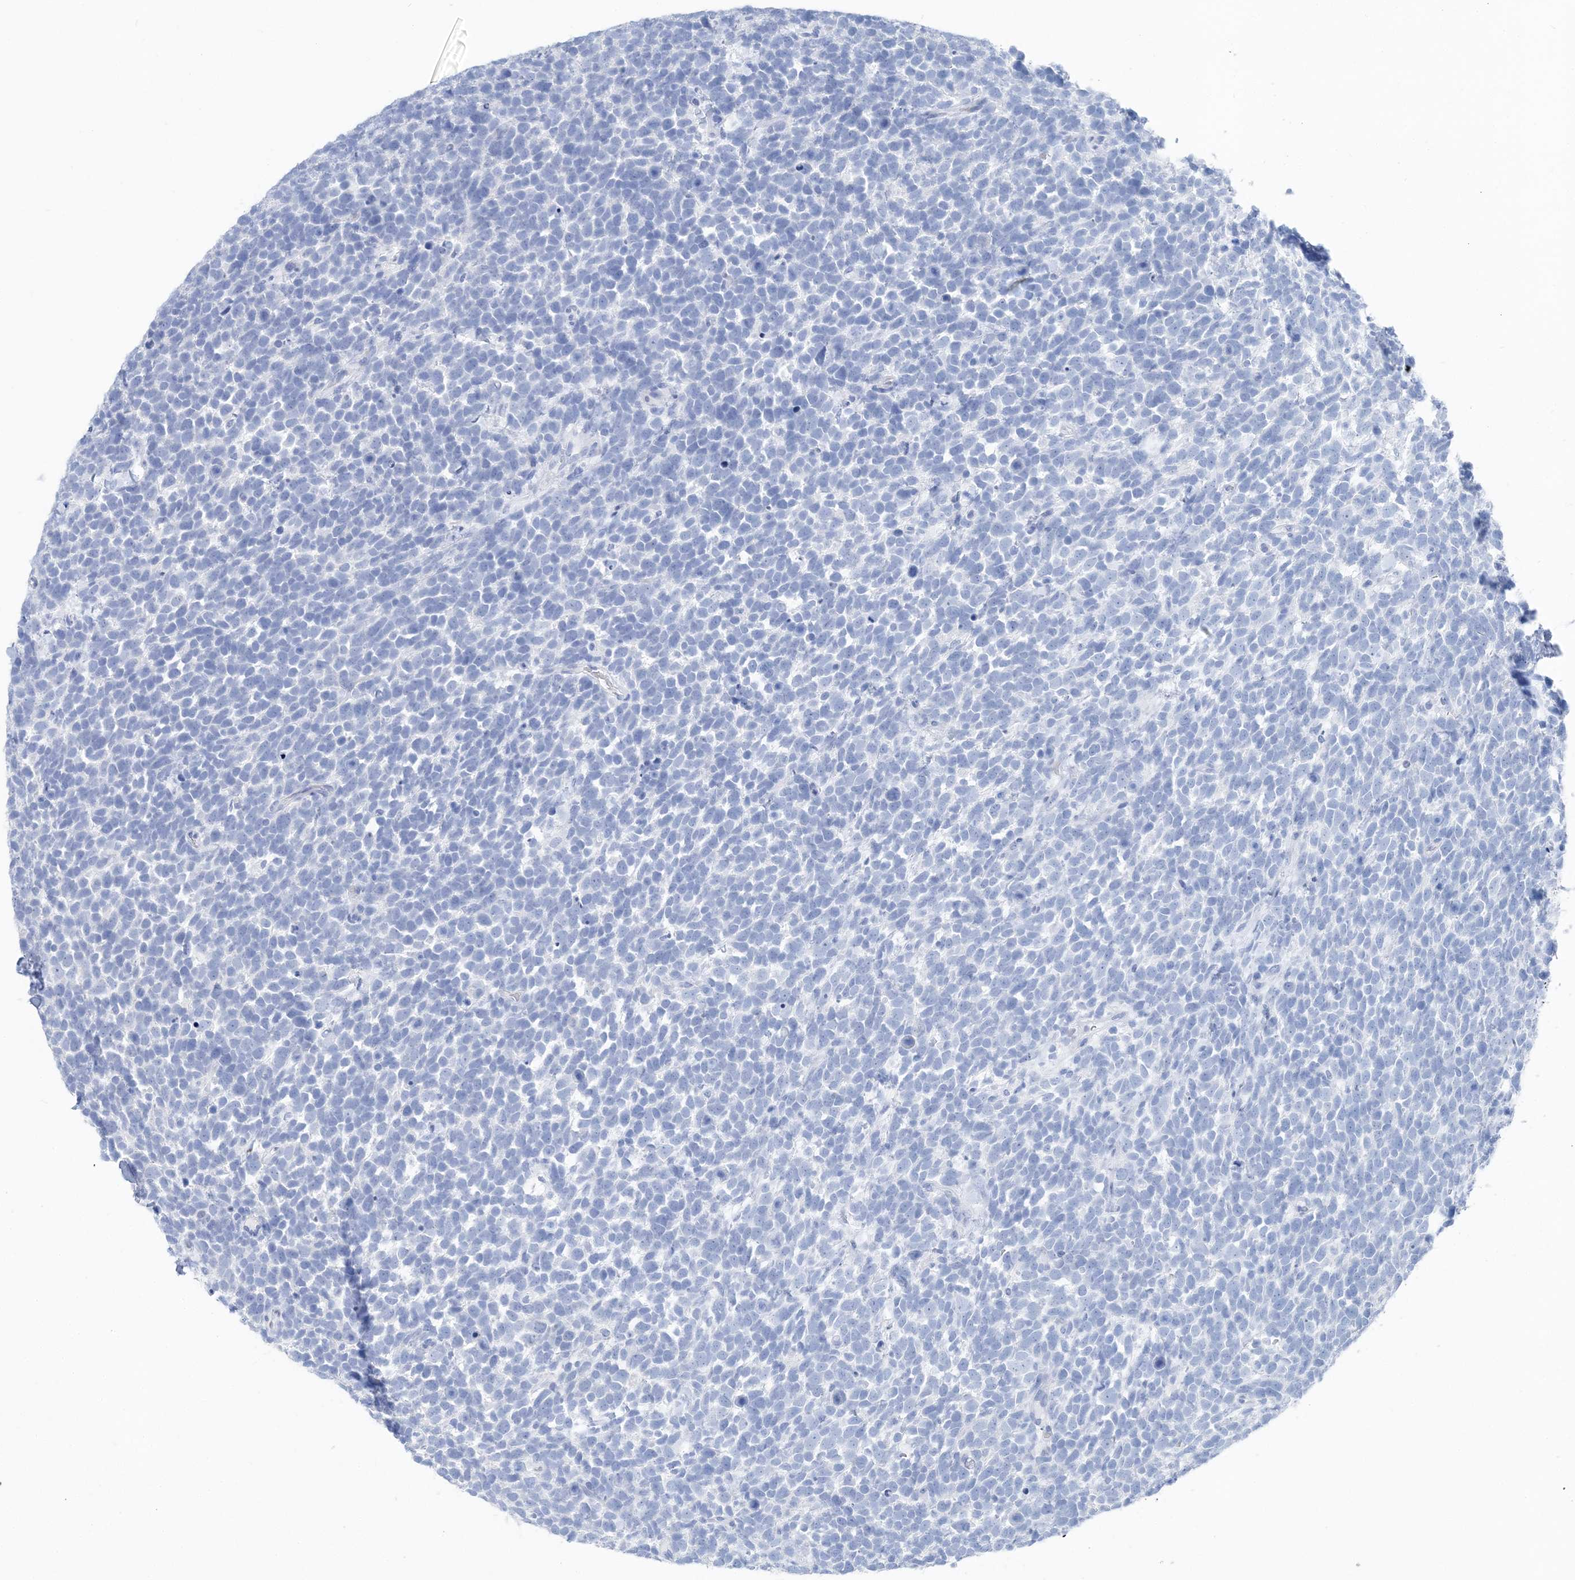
{"staining": {"intensity": "negative", "quantity": "none", "location": "none"}, "tissue": "urothelial cancer", "cell_type": "Tumor cells", "image_type": "cancer", "snomed": [{"axis": "morphology", "description": "Urothelial carcinoma, High grade"}, {"axis": "topography", "description": "Urinary bladder"}], "caption": "Immunohistochemistry (IHC) micrograph of human urothelial carcinoma (high-grade) stained for a protein (brown), which shows no expression in tumor cells.", "gene": "TSPYL6", "patient": {"sex": "female", "age": 82}}